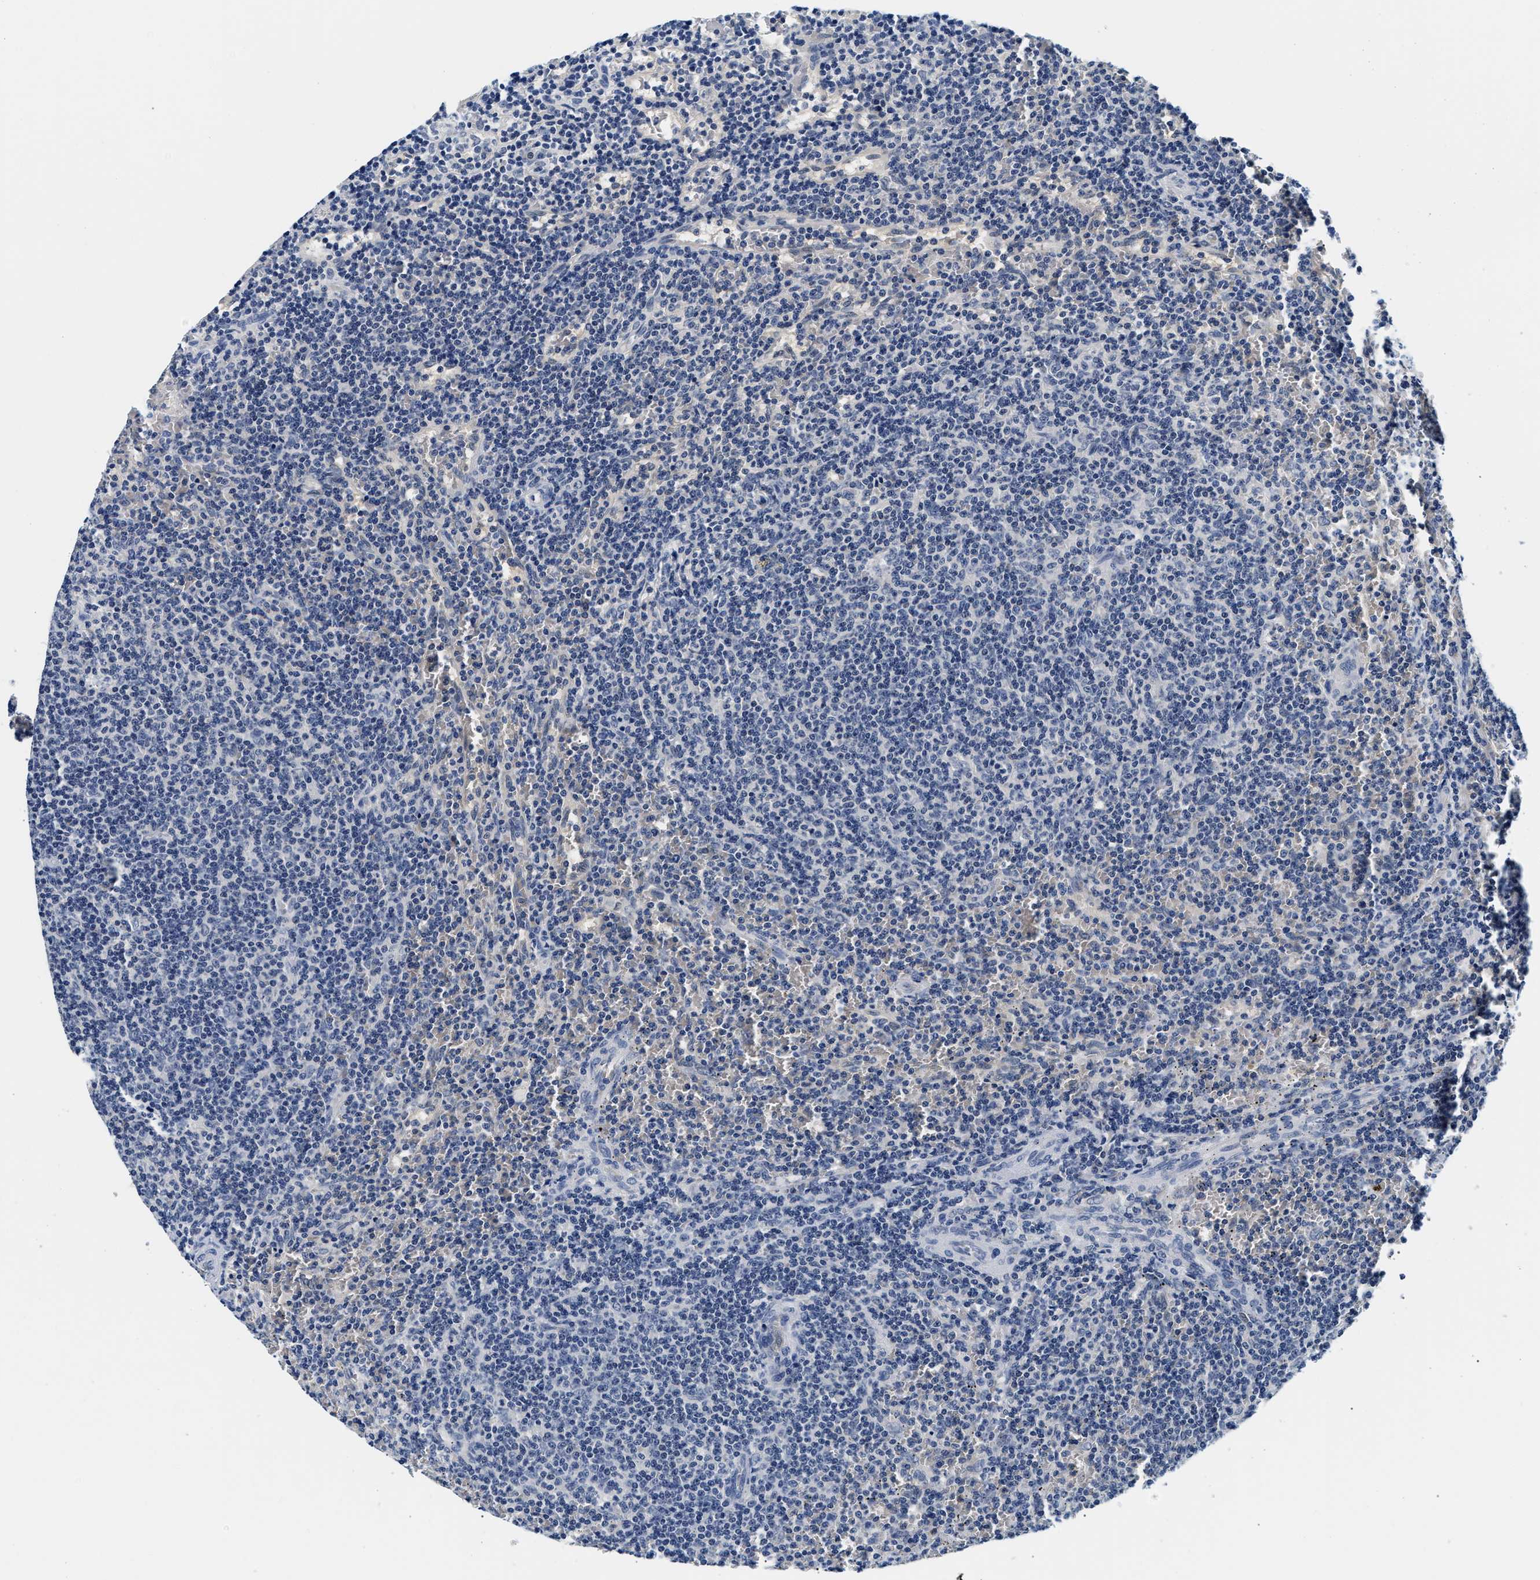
{"staining": {"intensity": "negative", "quantity": "none", "location": "none"}, "tissue": "lymphoma", "cell_type": "Tumor cells", "image_type": "cancer", "snomed": [{"axis": "morphology", "description": "Malignant lymphoma, non-Hodgkin's type, Low grade"}, {"axis": "topography", "description": "Spleen"}], "caption": "Malignant lymphoma, non-Hodgkin's type (low-grade) was stained to show a protein in brown. There is no significant positivity in tumor cells. (DAB immunohistochemistry (IHC), high magnification).", "gene": "UCHL3", "patient": {"sex": "female", "age": 50}}